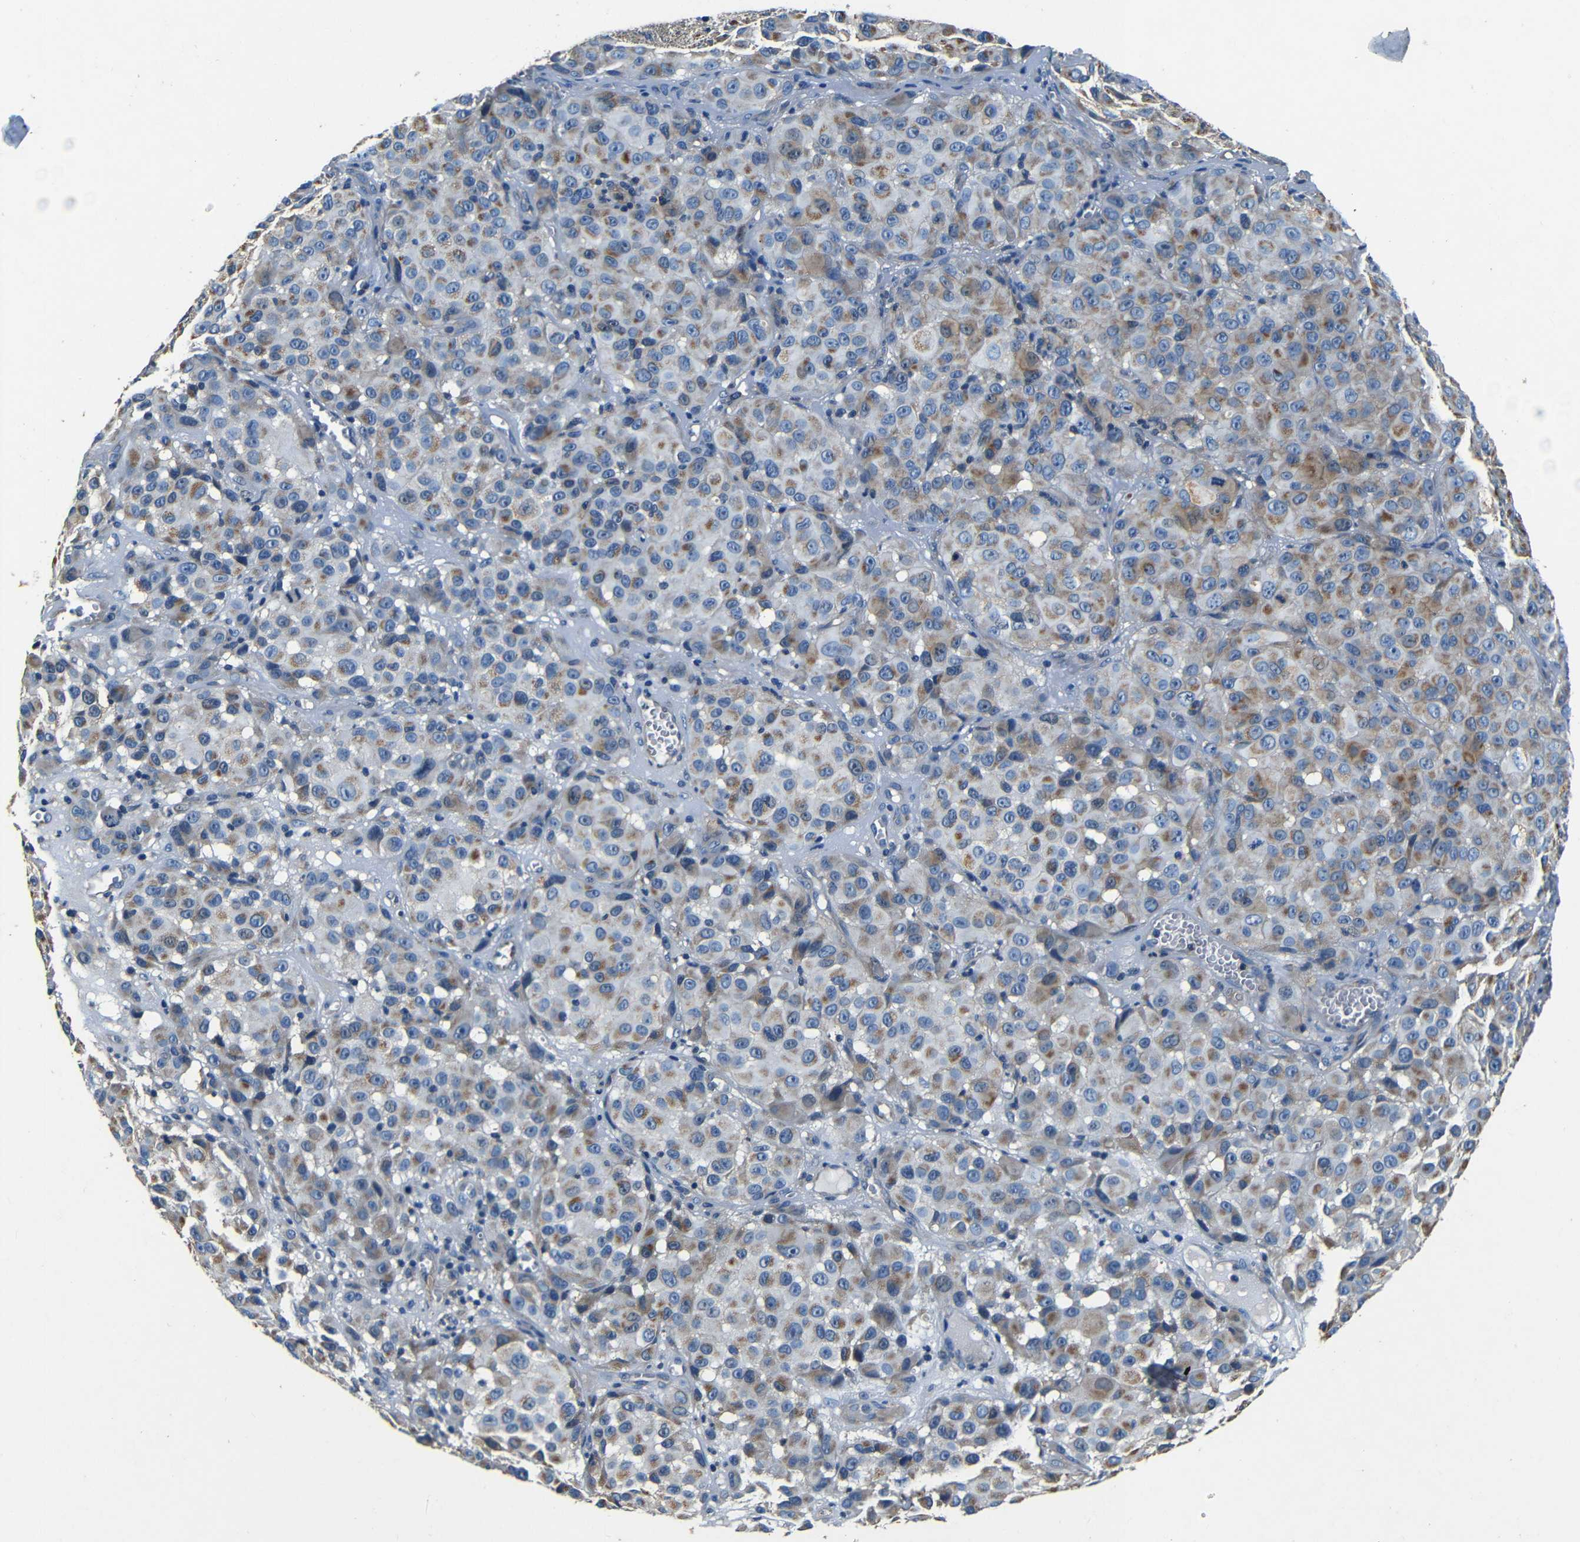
{"staining": {"intensity": "weak", "quantity": "<25%", "location": "cytoplasmic/membranous"}, "tissue": "melanoma", "cell_type": "Tumor cells", "image_type": "cancer", "snomed": [{"axis": "morphology", "description": "Malignant melanoma, NOS"}, {"axis": "topography", "description": "Skin"}], "caption": "A high-resolution photomicrograph shows immunohistochemistry staining of melanoma, which displays no significant expression in tumor cells.", "gene": "MTX1", "patient": {"sex": "female", "age": 21}}